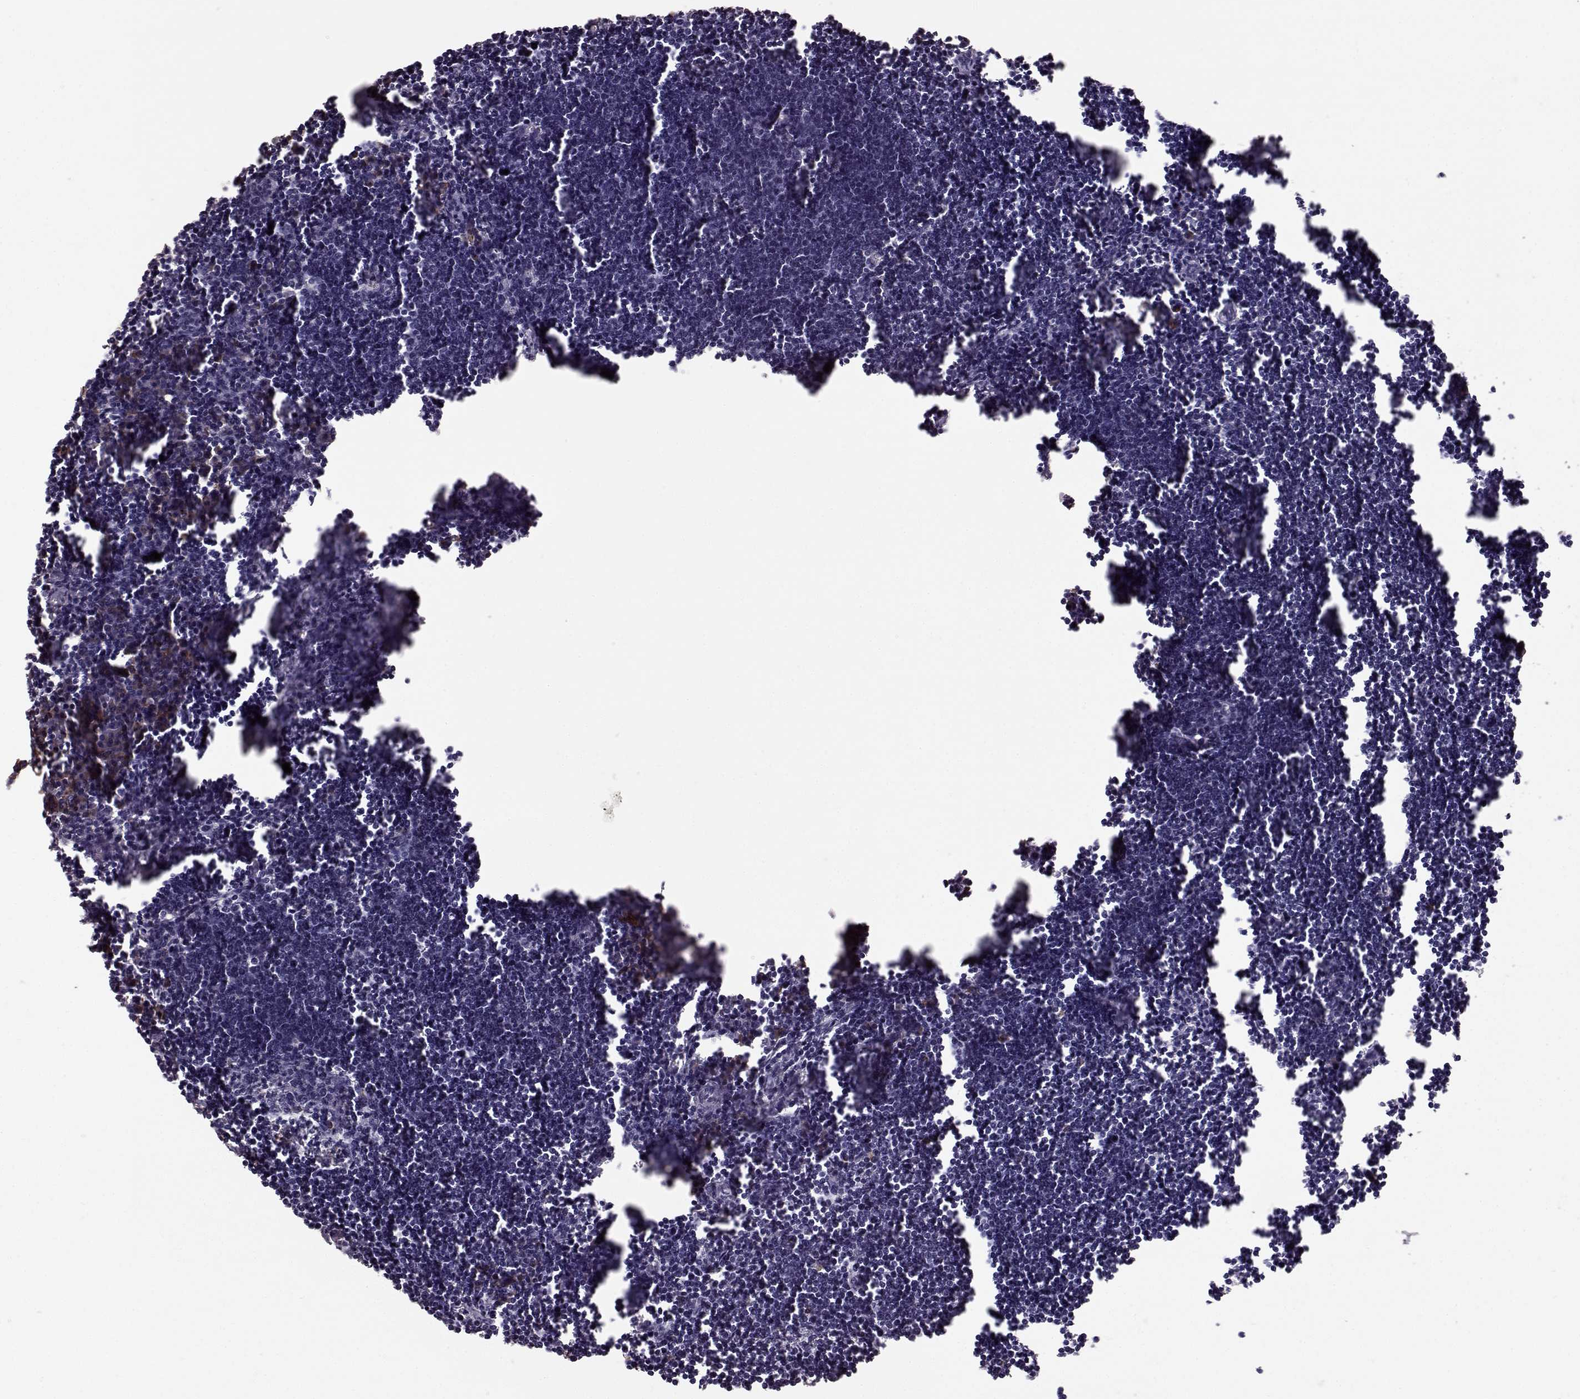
{"staining": {"intensity": "negative", "quantity": "none", "location": "none"}, "tissue": "lymph node", "cell_type": "Germinal center cells", "image_type": "normal", "snomed": [{"axis": "morphology", "description": "Normal tissue, NOS"}, {"axis": "topography", "description": "Lymph node"}], "caption": "This is a image of IHC staining of normal lymph node, which shows no staining in germinal center cells. The staining was performed using DAB (3,3'-diaminobenzidine) to visualize the protein expression in brown, while the nuclei were stained in blue with hematoxylin (Magnification: 20x).", "gene": "GABRG3", "patient": {"sex": "male", "age": 55}}